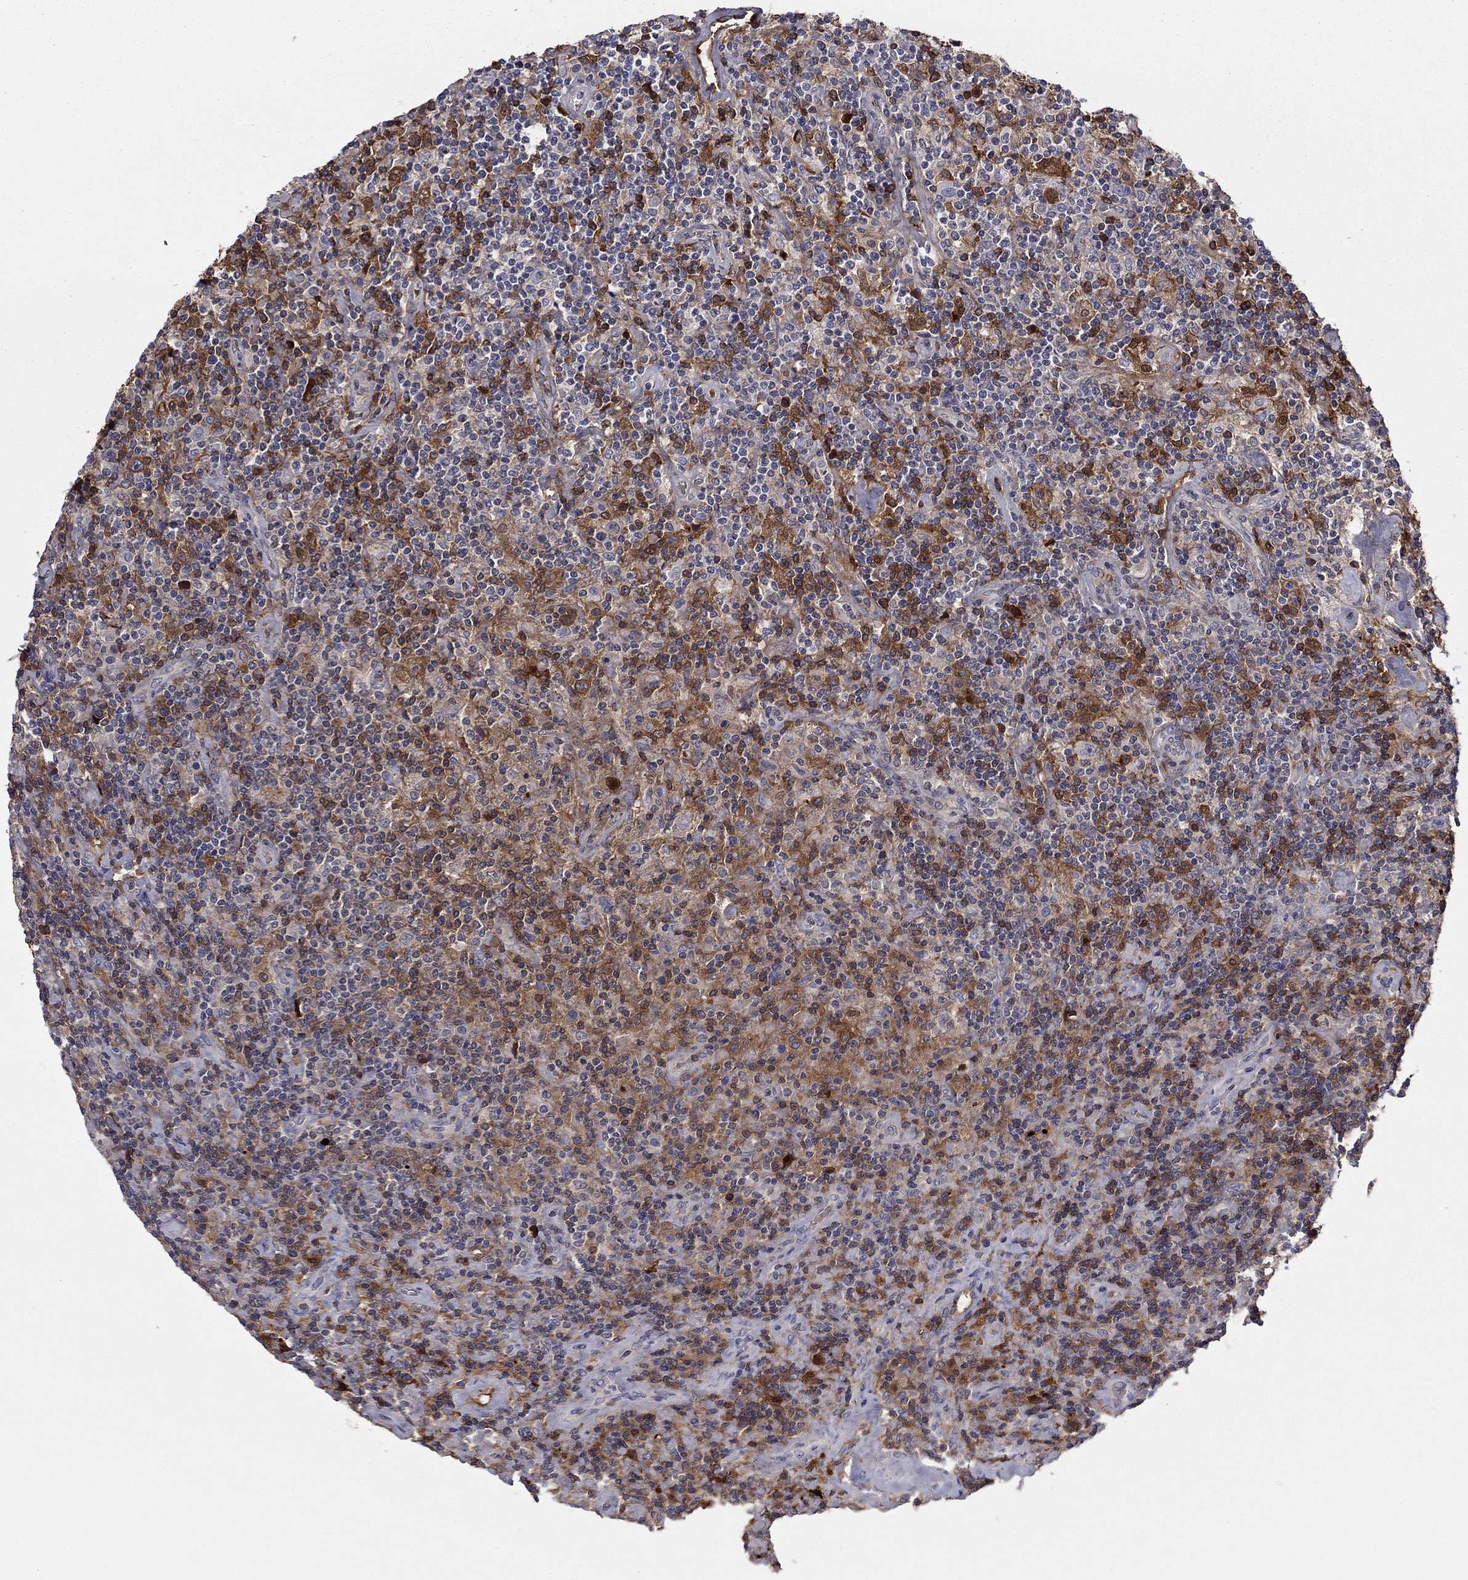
{"staining": {"intensity": "negative", "quantity": "none", "location": "none"}, "tissue": "lymphoma", "cell_type": "Tumor cells", "image_type": "cancer", "snomed": [{"axis": "morphology", "description": "Hodgkin's disease, NOS"}, {"axis": "topography", "description": "Lymph node"}], "caption": "Hodgkin's disease was stained to show a protein in brown. There is no significant staining in tumor cells.", "gene": "HPX", "patient": {"sex": "male", "age": 70}}